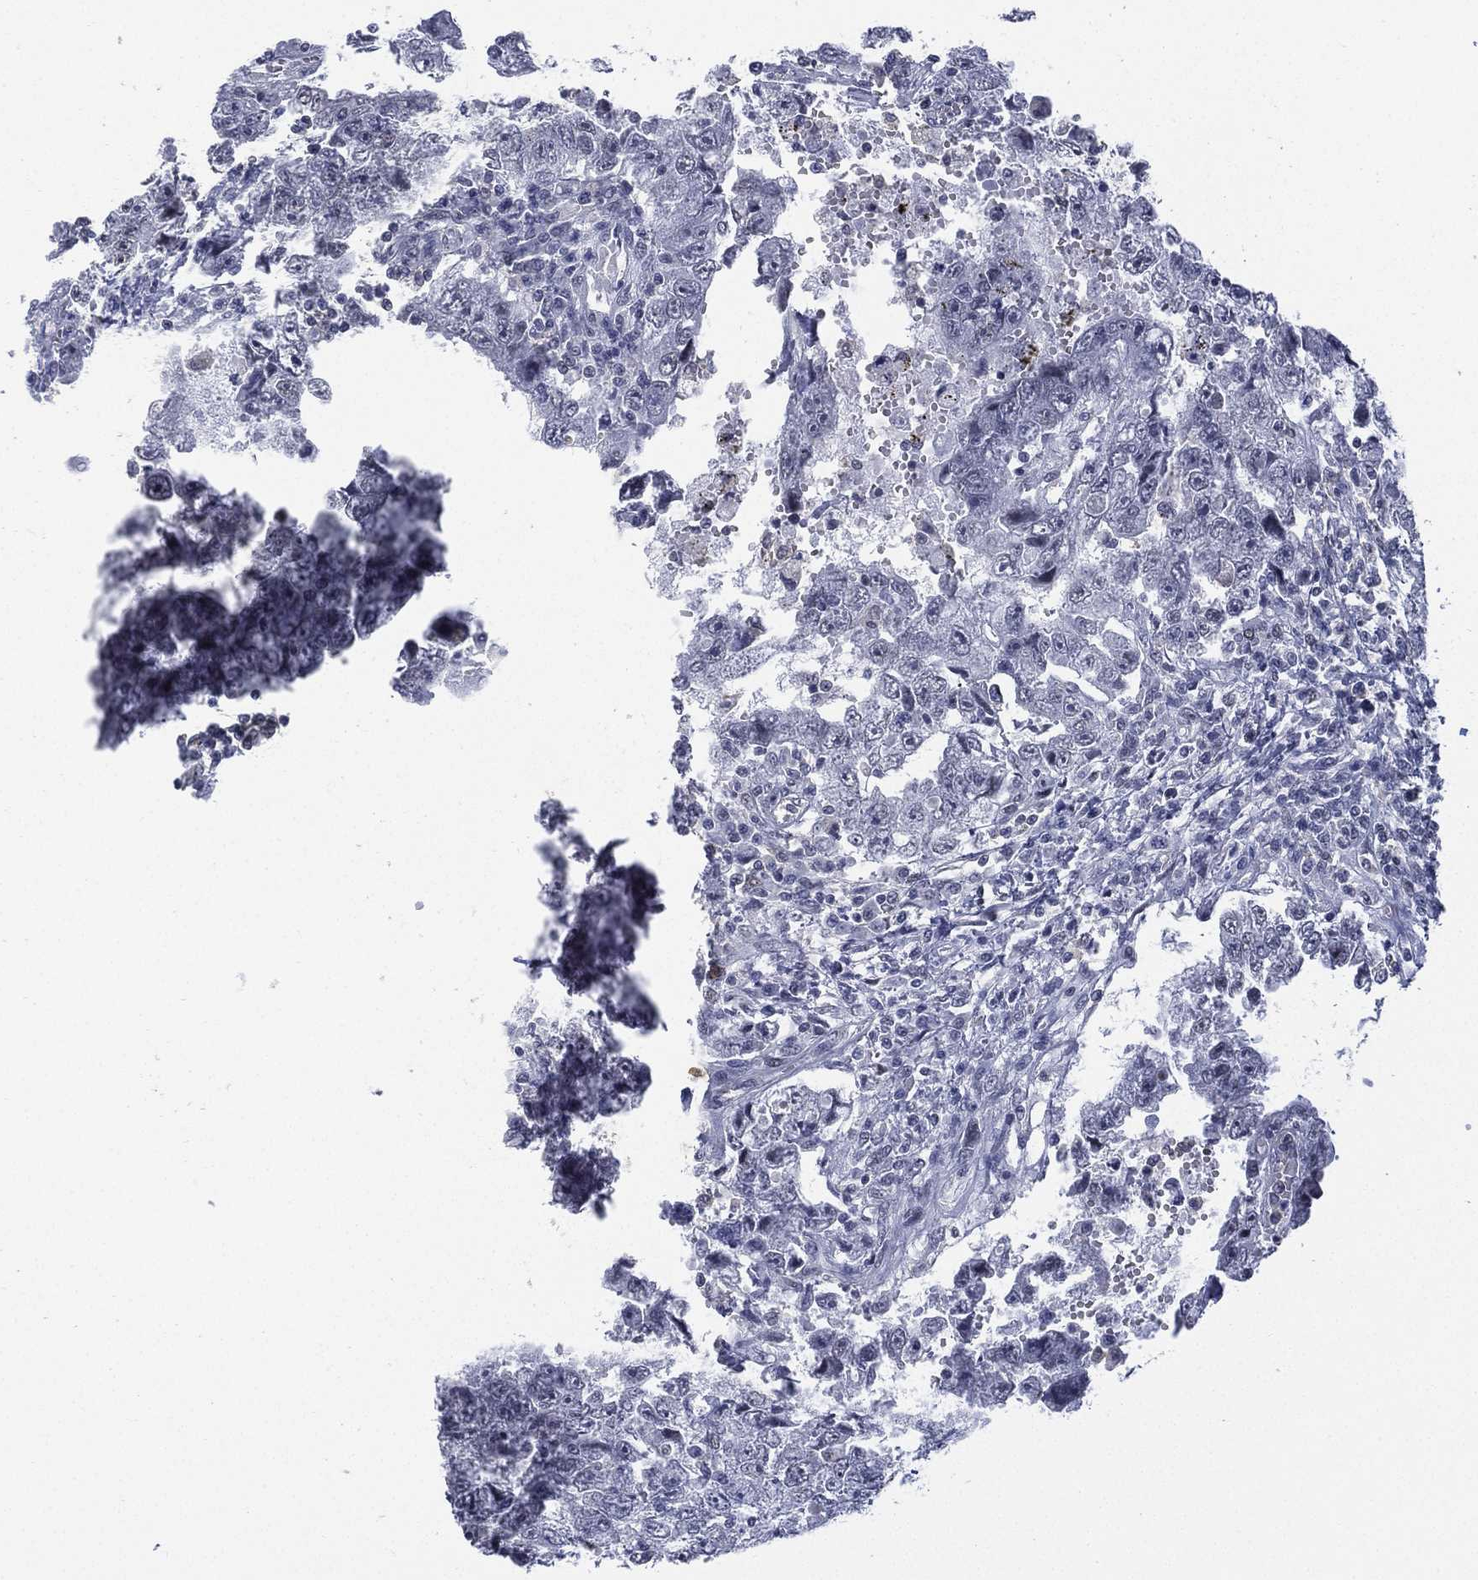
{"staining": {"intensity": "negative", "quantity": "none", "location": "none"}, "tissue": "testis cancer", "cell_type": "Tumor cells", "image_type": "cancer", "snomed": [{"axis": "morphology", "description": "Carcinoma, Embryonal, NOS"}, {"axis": "topography", "description": "Testis"}], "caption": "Testis embryonal carcinoma was stained to show a protein in brown. There is no significant expression in tumor cells.", "gene": "ZNF711", "patient": {"sex": "male", "age": 26}}